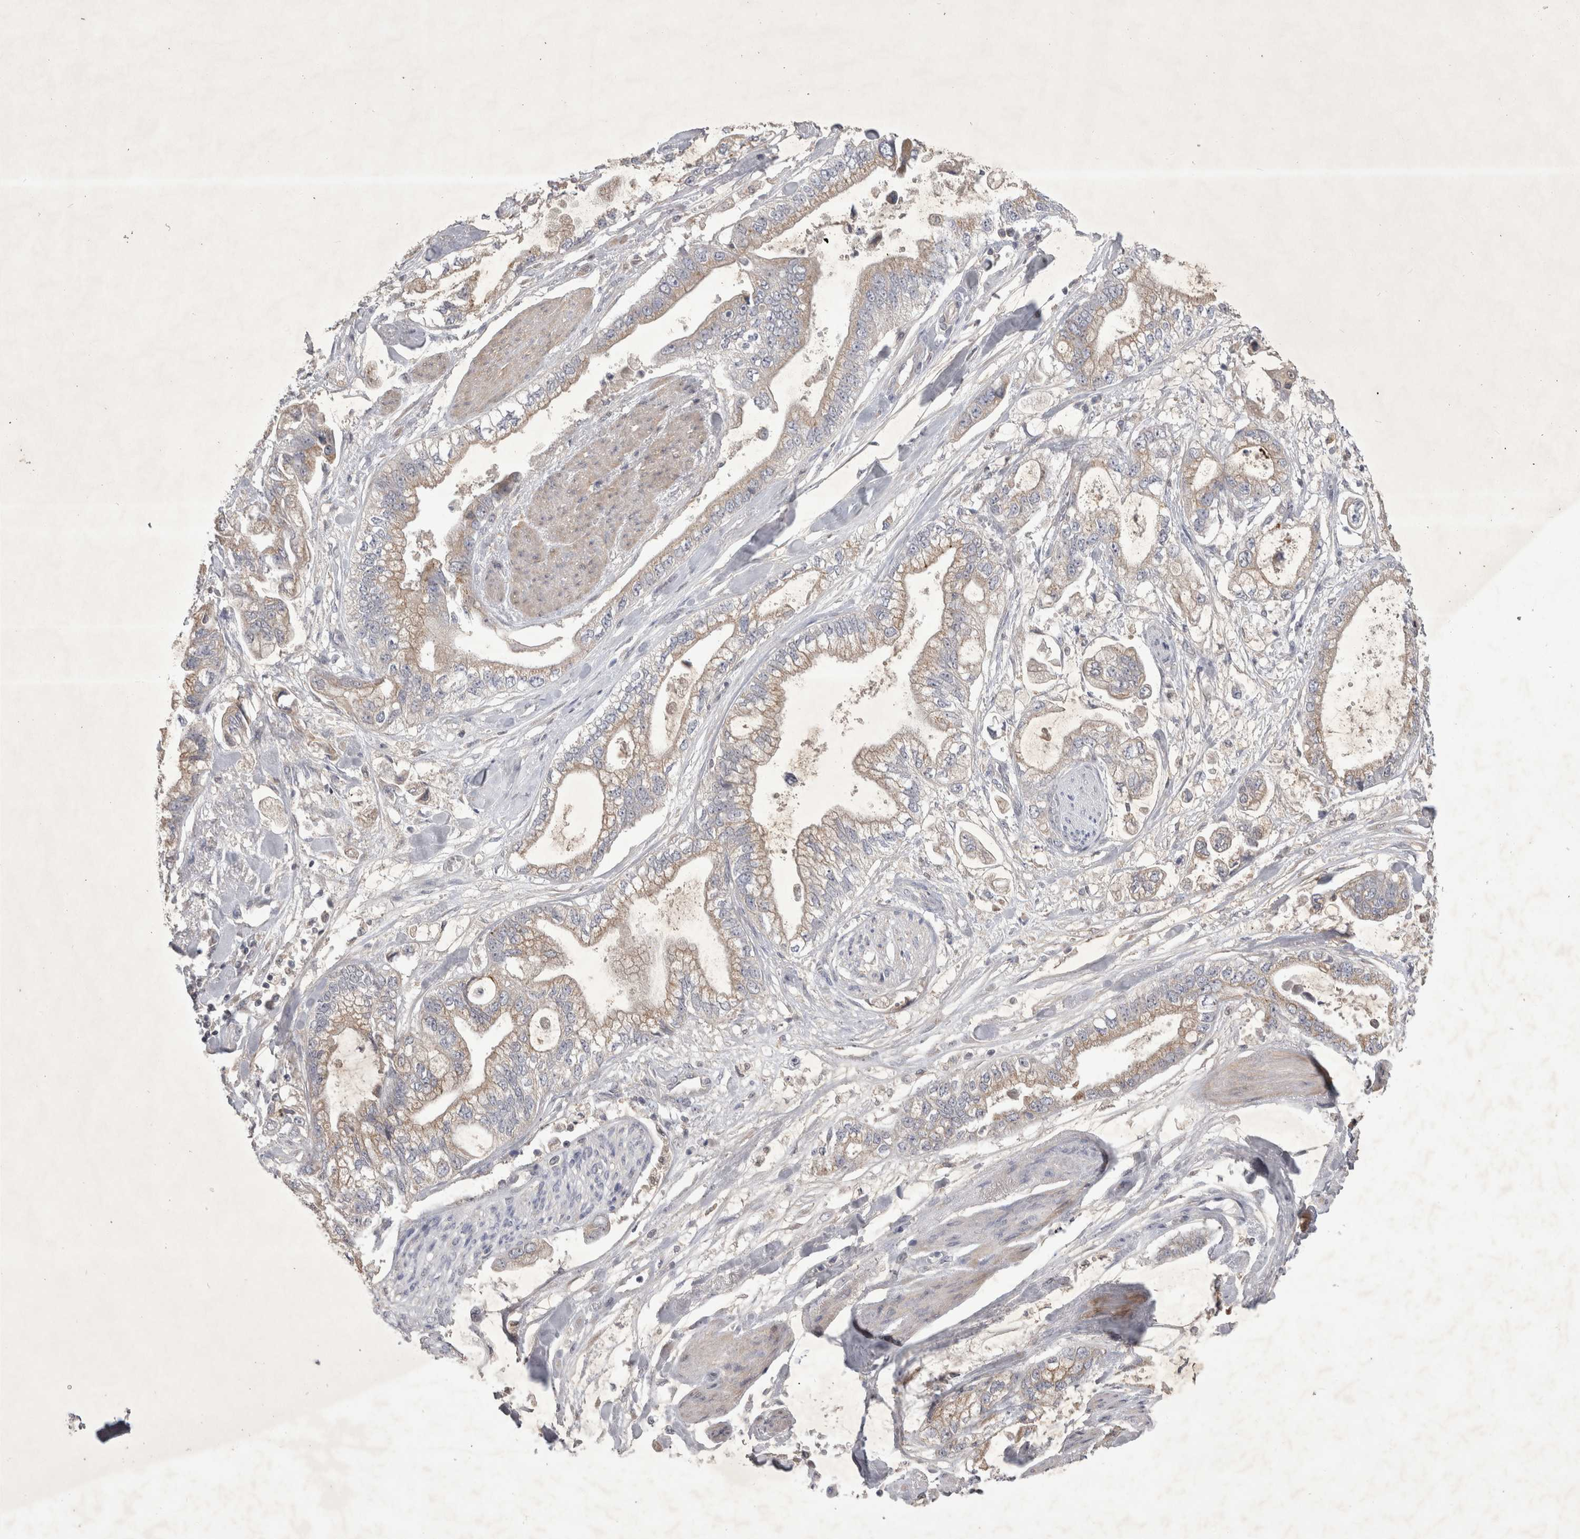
{"staining": {"intensity": "weak", "quantity": "25%-75%", "location": "cytoplasmic/membranous"}, "tissue": "stomach cancer", "cell_type": "Tumor cells", "image_type": "cancer", "snomed": [{"axis": "morphology", "description": "Normal tissue, NOS"}, {"axis": "morphology", "description": "Adenocarcinoma, NOS"}, {"axis": "topography", "description": "Stomach"}], "caption": "Immunohistochemical staining of human stomach cancer shows low levels of weak cytoplasmic/membranous protein staining in approximately 25%-75% of tumor cells.", "gene": "SRD5A3", "patient": {"sex": "male", "age": 62}}